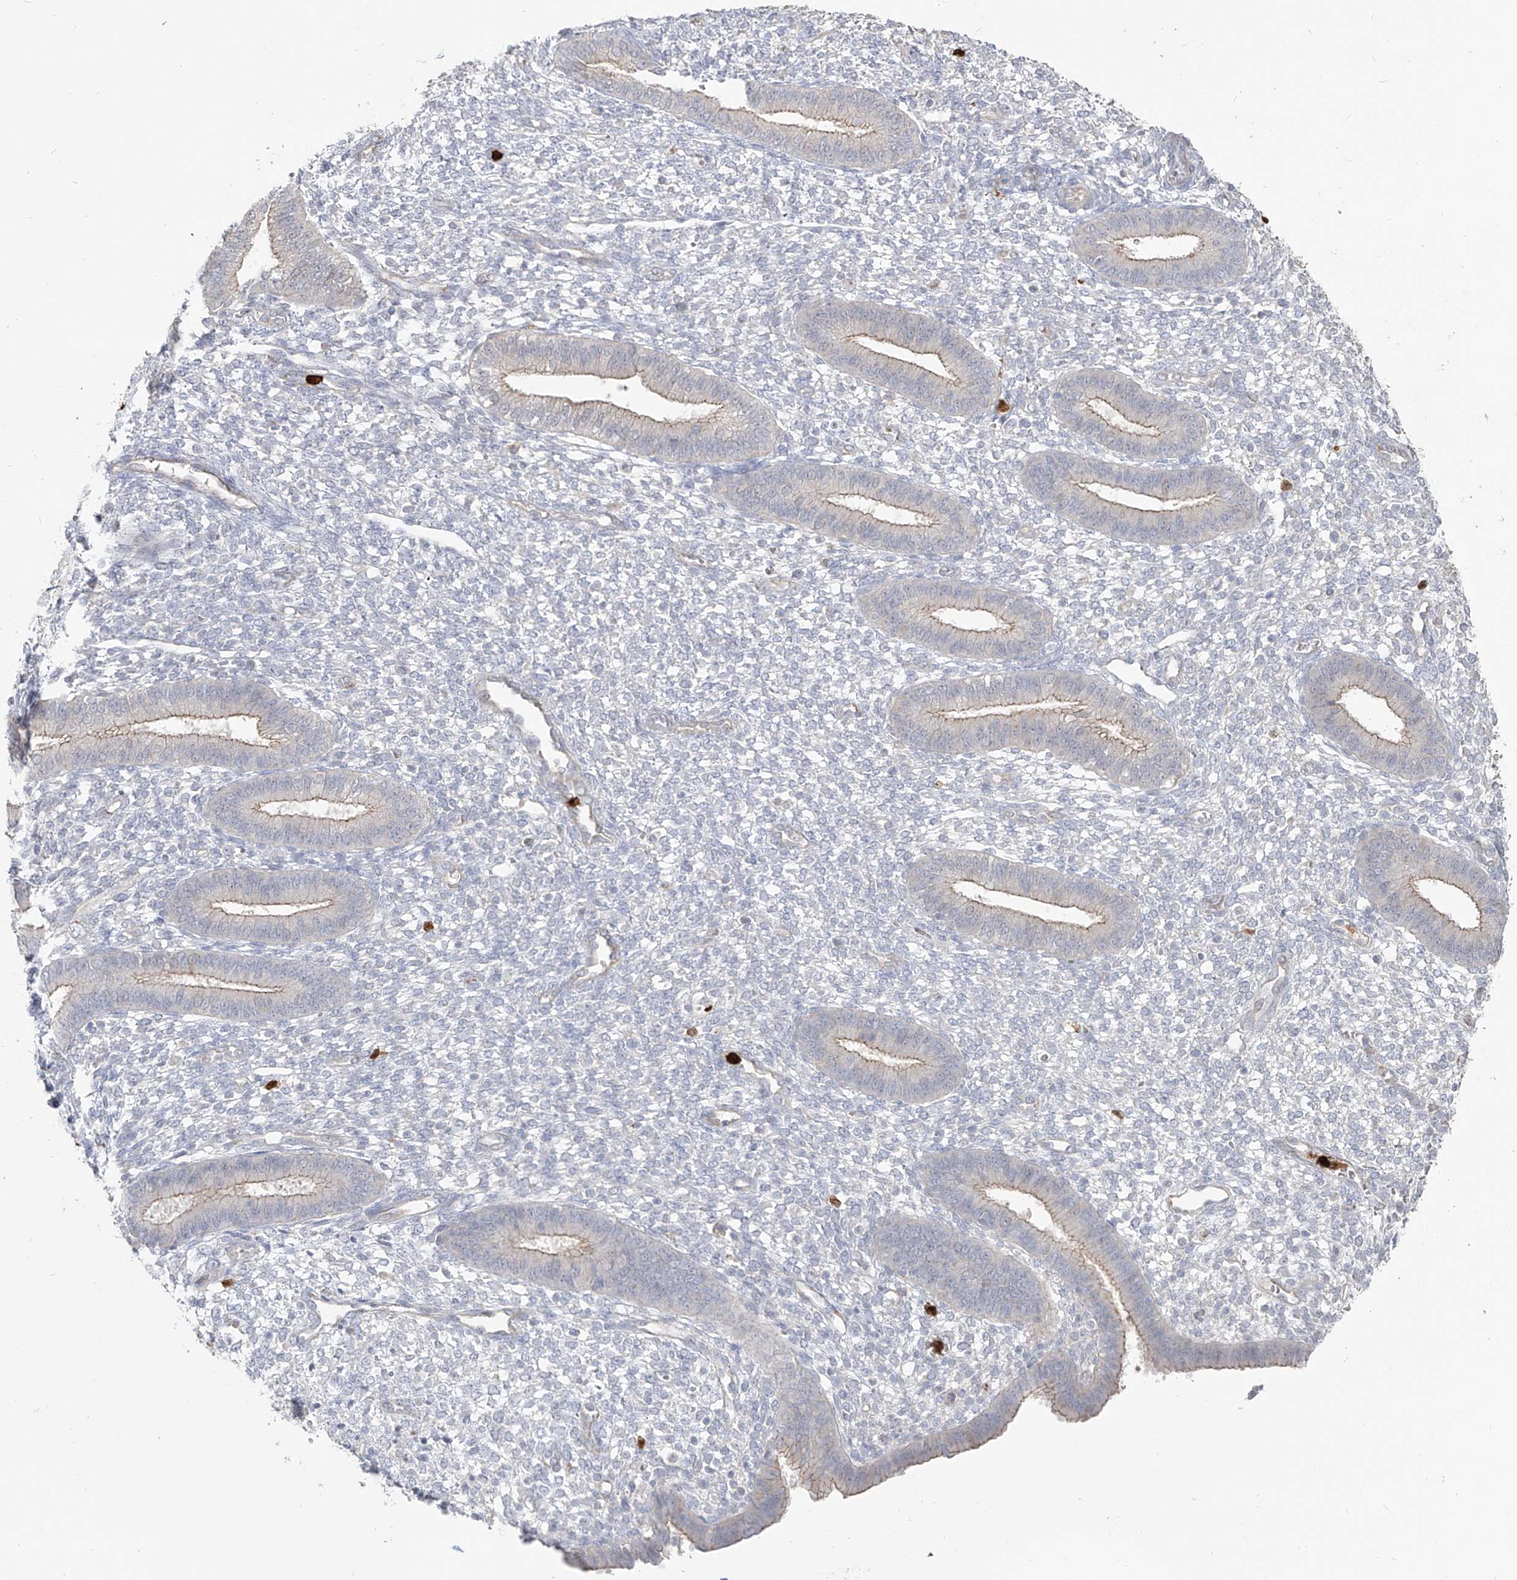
{"staining": {"intensity": "negative", "quantity": "none", "location": "none"}, "tissue": "endometrium", "cell_type": "Cells in endometrial stroma", "image_type": "normal", "snomed": [{"axis": "morphology", "description": "Normal tissue, NOS"}, {"axis": "topography", "description": "Endometrium"}], "caption": "IHC histopathology image of normal human endometrium stained for a protein (brown), which exhibits no staining in cells in endometrial stroma.", "gene": "ZNF227", "patient": {"sex": "female", "age": 46}}